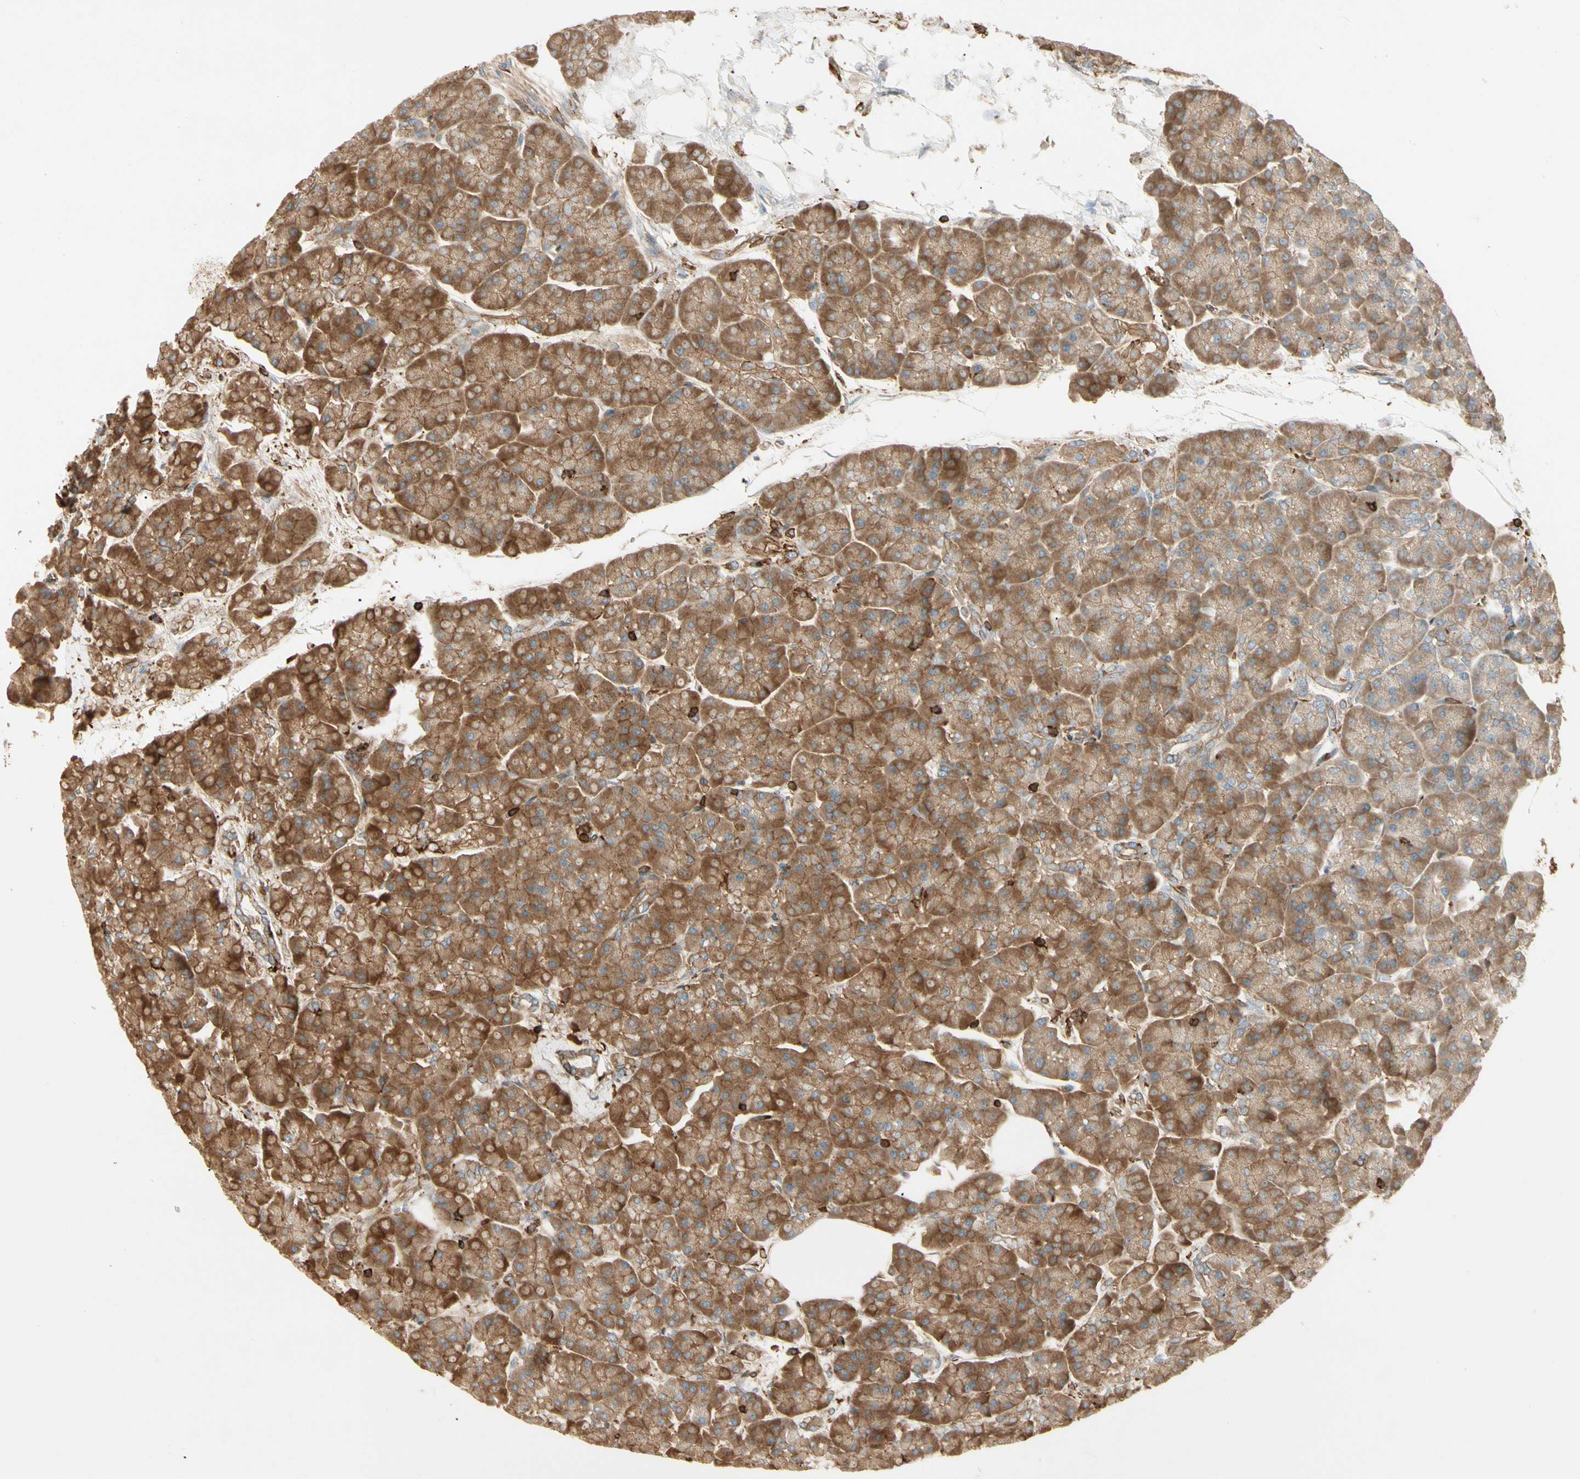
{"staining": {"intensity": "strong", "quantity": ">75%", "location": "cytoplasmic/membranous"}, "tissue": "pancreas", "cell_type": "Exocrine glandular cells", "image_type": "normal", "snomed": [{"axis": "morphology", "description": "Normal tissue, NOS"}, {"axis": "topography", "description": "Pancreas"}], "caption": "Immunohistochemical staining of normal pancreas reveals high levels of strong cytoplasmic/membranous staining in approximately >75% of exocrine glandular cells.", "gene": "ARPC2", "patient": {"sex": "female", "age": 70}}